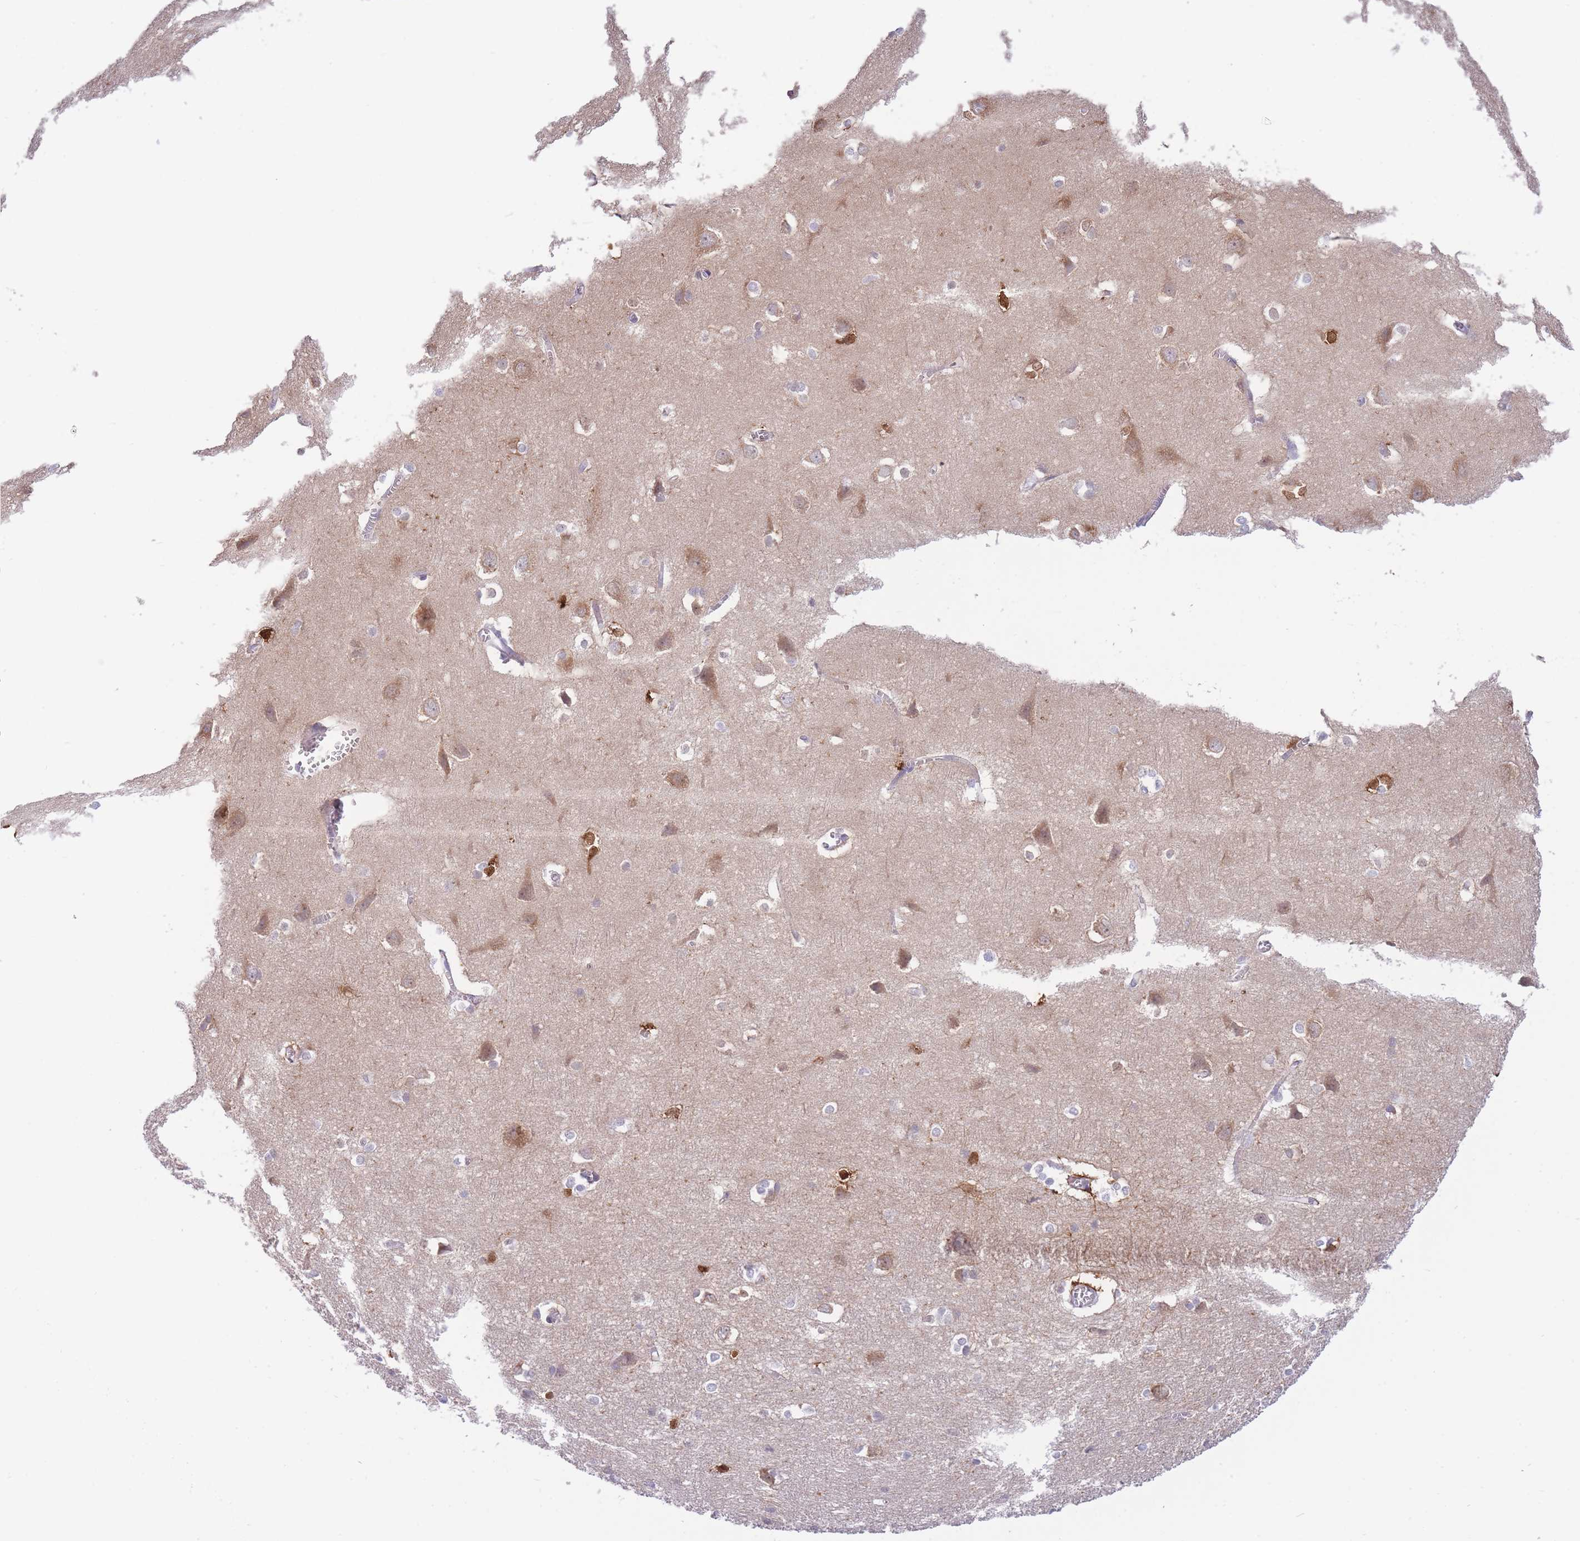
{"staining": {"intensity": "negative", "quantity": "none", "location": "none"}, "tissue": "cerebral cortex", "cell_type": "Endothelial cells", "image_type": "normal", "snomed": [{"axis": "morphology", "description": "Normal tissue, NOS"}, {"axis": "topography", "description": "Cerebral cortex"}], "caption": "High power microscopy image of an immunohistochemistry image of normal cerebral cortex, revealing no significant expression in endothelial cells.", "gene": "FBXO46", "patient": {"sex": "male", "age": 37}}